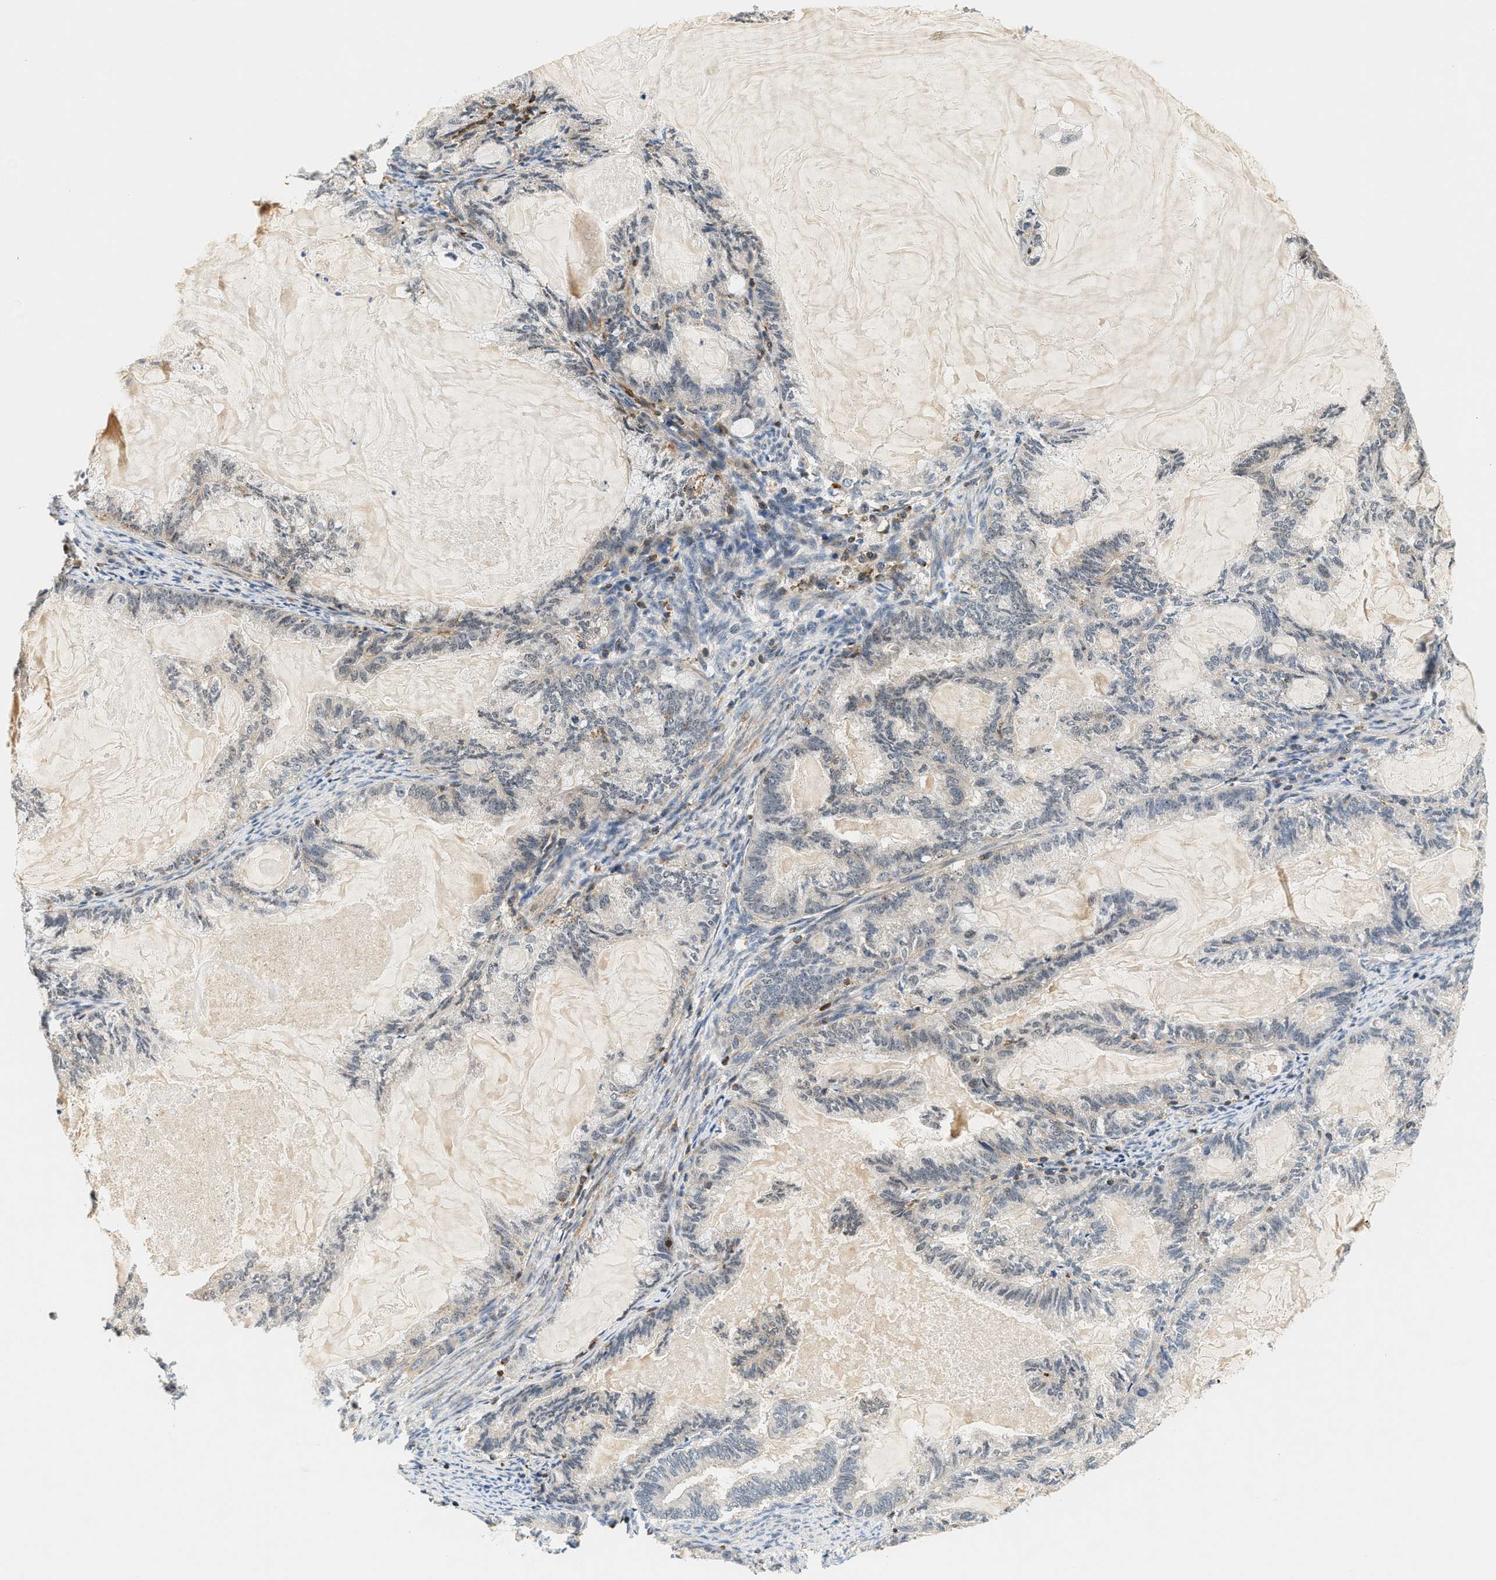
{"staining": {"intensity": "negative", "quantity": "none", "location": "none"}, "tissue": "endometrial cancer", "cell_type": "Tumor cells", "image_type": "cancer", "snomed": [{"axis": "morphology", "description": "Adenocarcinoma, NOS"}, {"axis": "topography", "description": "Endometrium"}], "caption": "A micrograph of endometrial adenocarcinoma stained for a protein exhibits no brown staining in tumor cells. Brightfield microscopy of IHC stained with DAB (3,3'-diaminobenzidine) (brown) and hematoxylin (blue), captured at high magnification.", "gene": "SAMD9", "patient": {"sex": "female", "age": 86}}